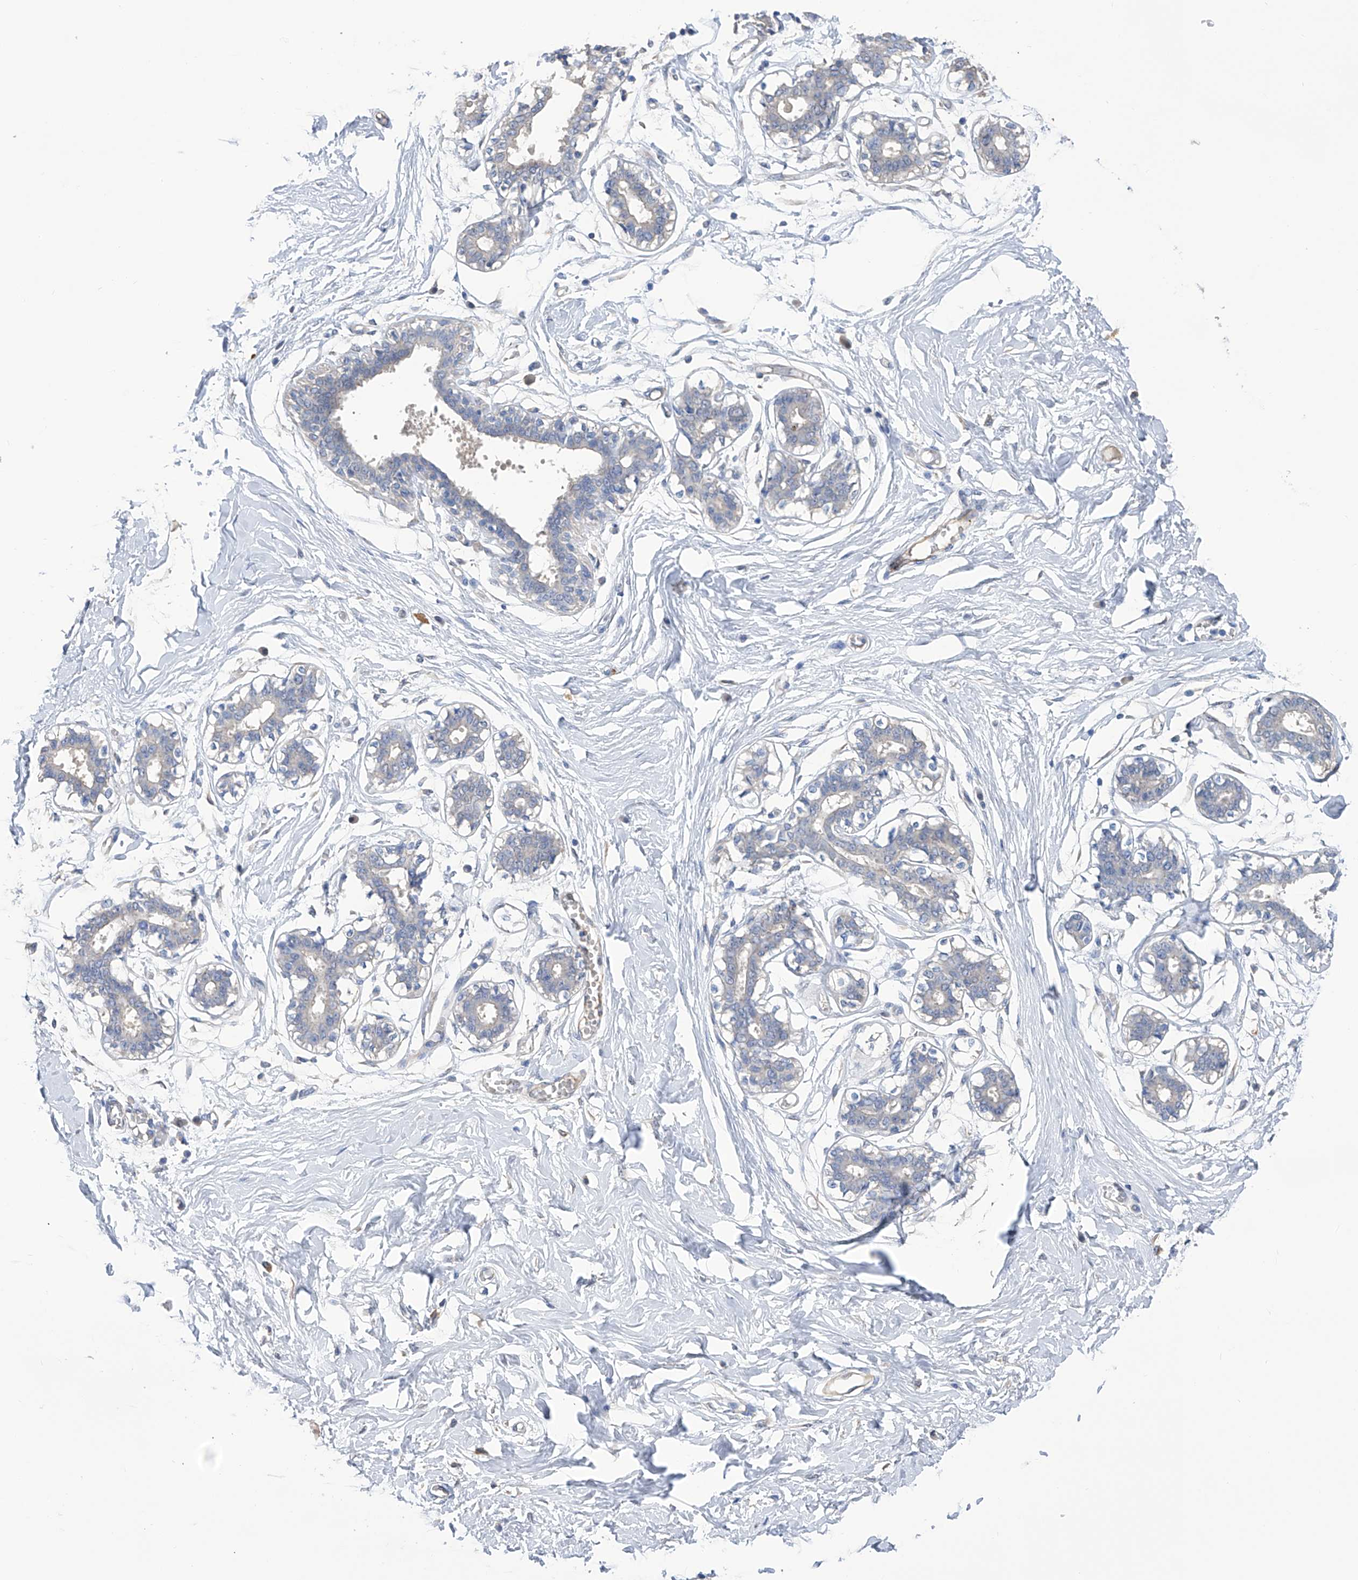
{"staining": {"intensity": "negative", "quantity": "none", "location": "none"}, "tissue": "breast", "cell_type": "Adipocytes", "image_type": "normal", "snomed": [{"axis": "morphology", "description": "Normal tissue, NOS"}, {"axis": "topography", "description": "Breast"}], "caption": "An IHC micrograph of unremarkable breast is shown. There is no staining in adipocytes of breast.", "gene": "PGM3", "patient": {"sex": "female", "age": 27}}